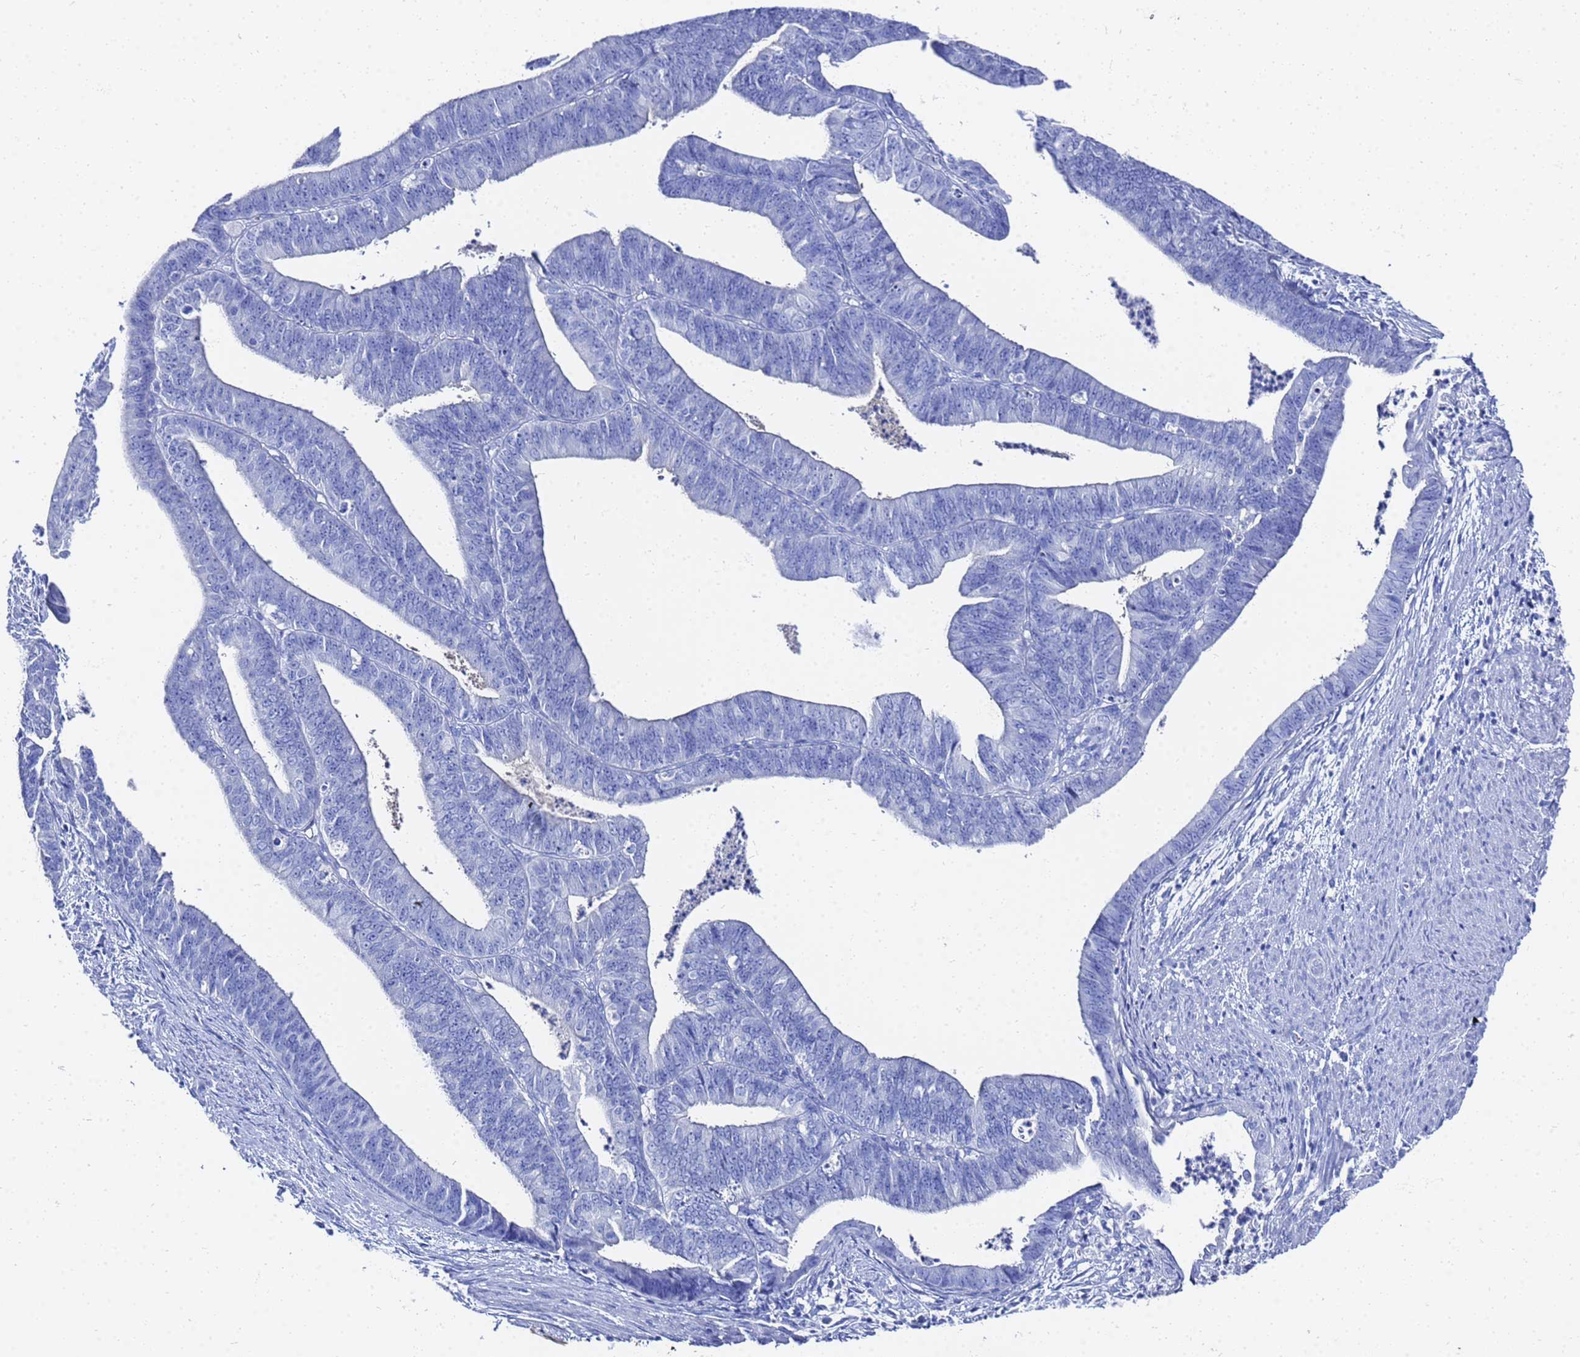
{"staining": {"intensity": "negative", "quantity": "none", "location": "none"}, "tissue": "endometrial cancer", "cell_type": "Tumor cells", "image_type": "cancer", "snomed": [{"axis": "morphology", "description": "Adenocarcinoma, NOS"}, {"axis": "topography", "description": "Endometrium"}], "caption": "High power microscopy histopathology image of an immunohistochemistry (IHC) micrograph of endometrial adenocarcinoma, revealing no significant staining in tumor cells.", "gene": "GGT1", "patient": {"sex": "female", "age": 73}}